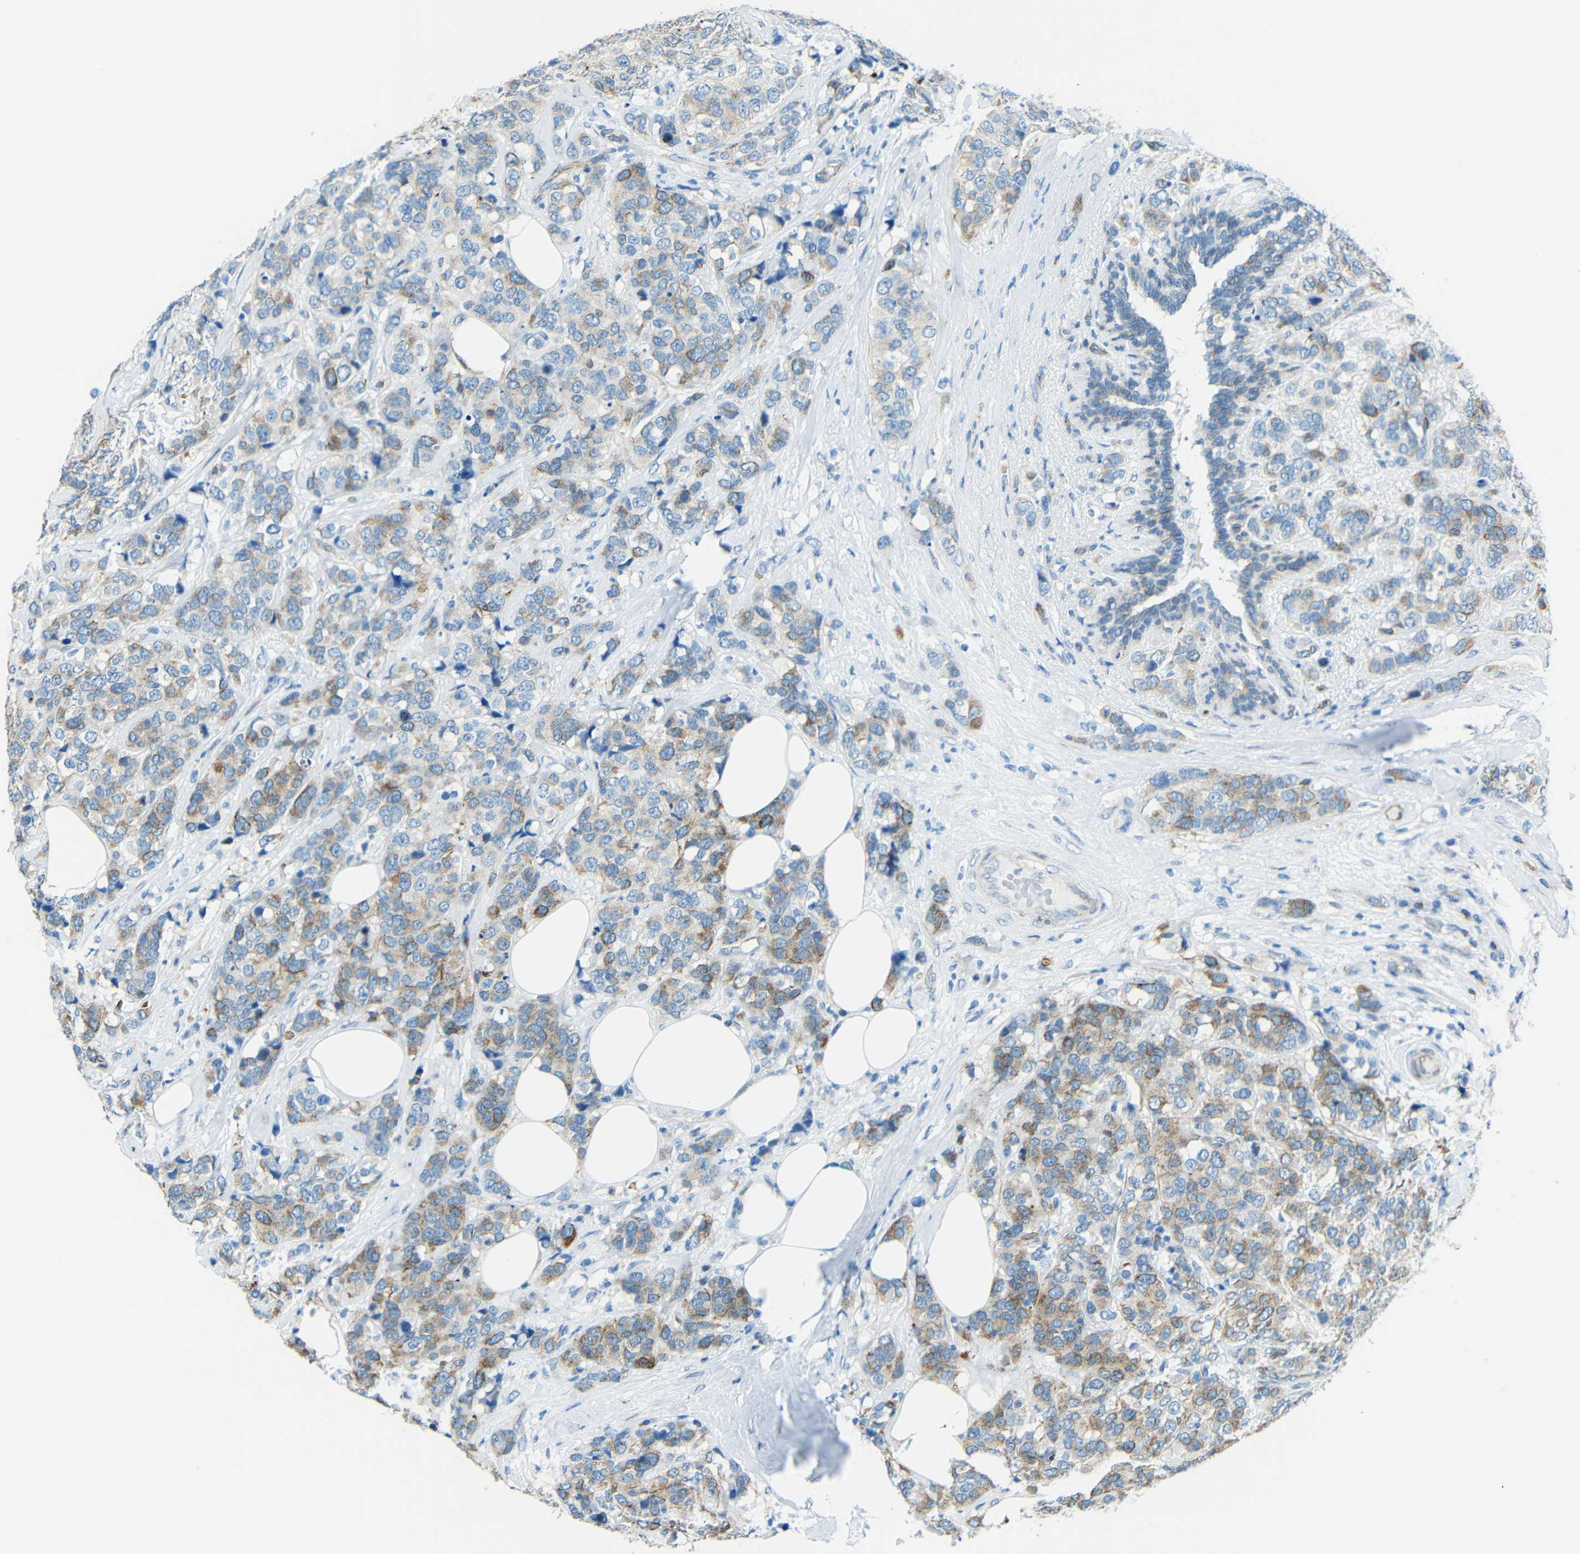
{"staining": {"intensity": "moderate", "quantity": ">75%", "location": "cytoplasmic/membranous"}, "tissue": "breast cancer", "cell_type": "Tumor cells", "image_type": "cancer", "snomed": [{"axis": "morphology", "description": "Lobular carcinoma"}, {"axis": "topography", "description": "Breast"}], "caption": "Immunohistochemistry of human breast cancer (lobular carcinoma) exhibits medium levels of moderate cytoplasmic/membranous positivity in approximately >75% of tumor cells.", "gene": "TUBB4B", "patient": {"sex": "female", "age": 59}}